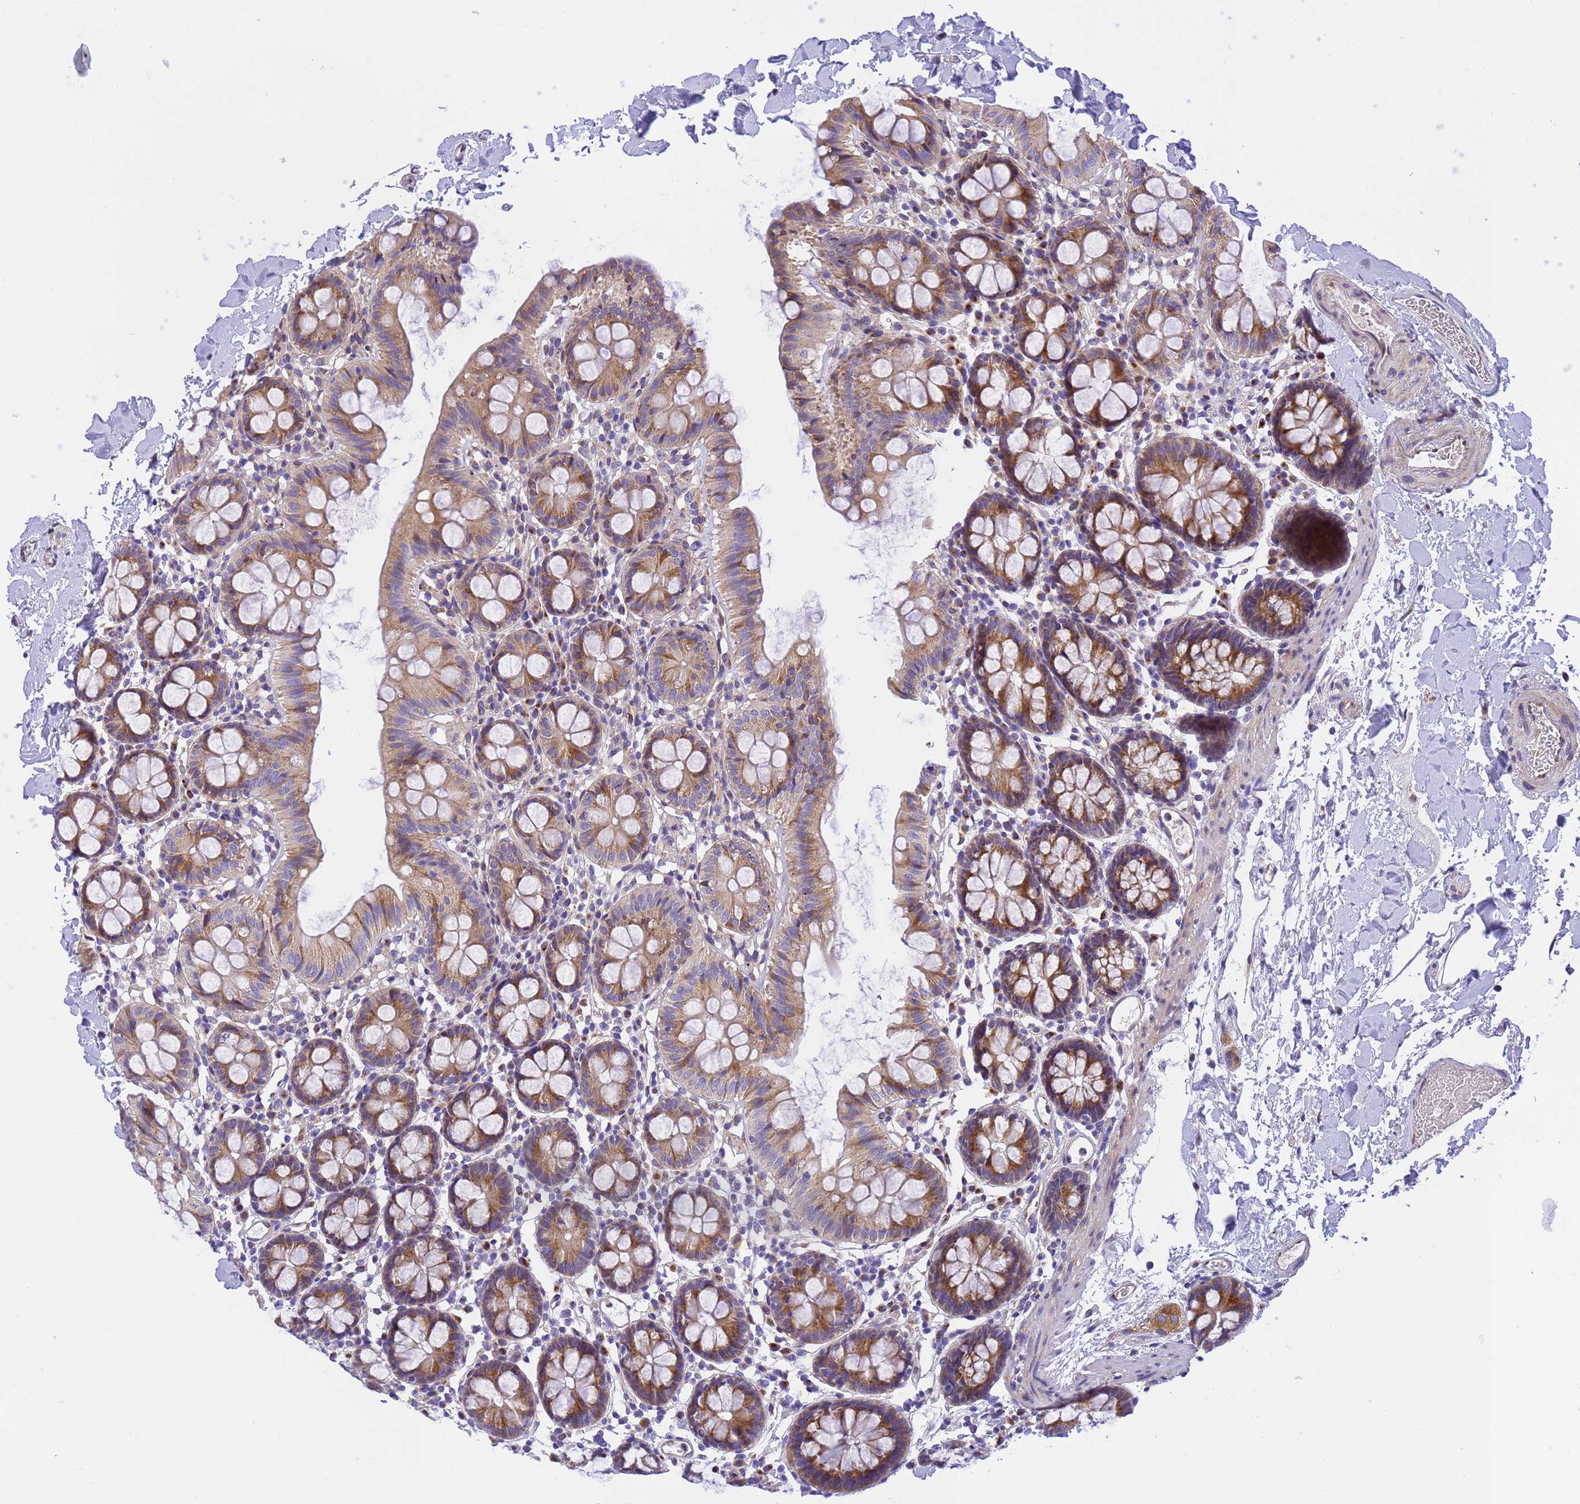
{"staining": {"intensity": "weak", "quantity": ">75%", "location": "cytoplasmic/membranous"}, "tissue": "colon", "cell_type": "Endothelial cells", "image_type": "normal", "snomed": [{"axis": "morphology", "description": "Normal tissue, NOS"}, {"axis": "topography", "description": "Colon"}], "caption": "High-power microscopy captured an IHC micrograph of benign colon, revealing weak cytoplasmic/membranous positivity in approximately >75% of endothelial cells. (IHC, brightfield microscopy, high magnification).", "gene": "RHBDD3", "patient": {"sex": "male", "age": 75}}